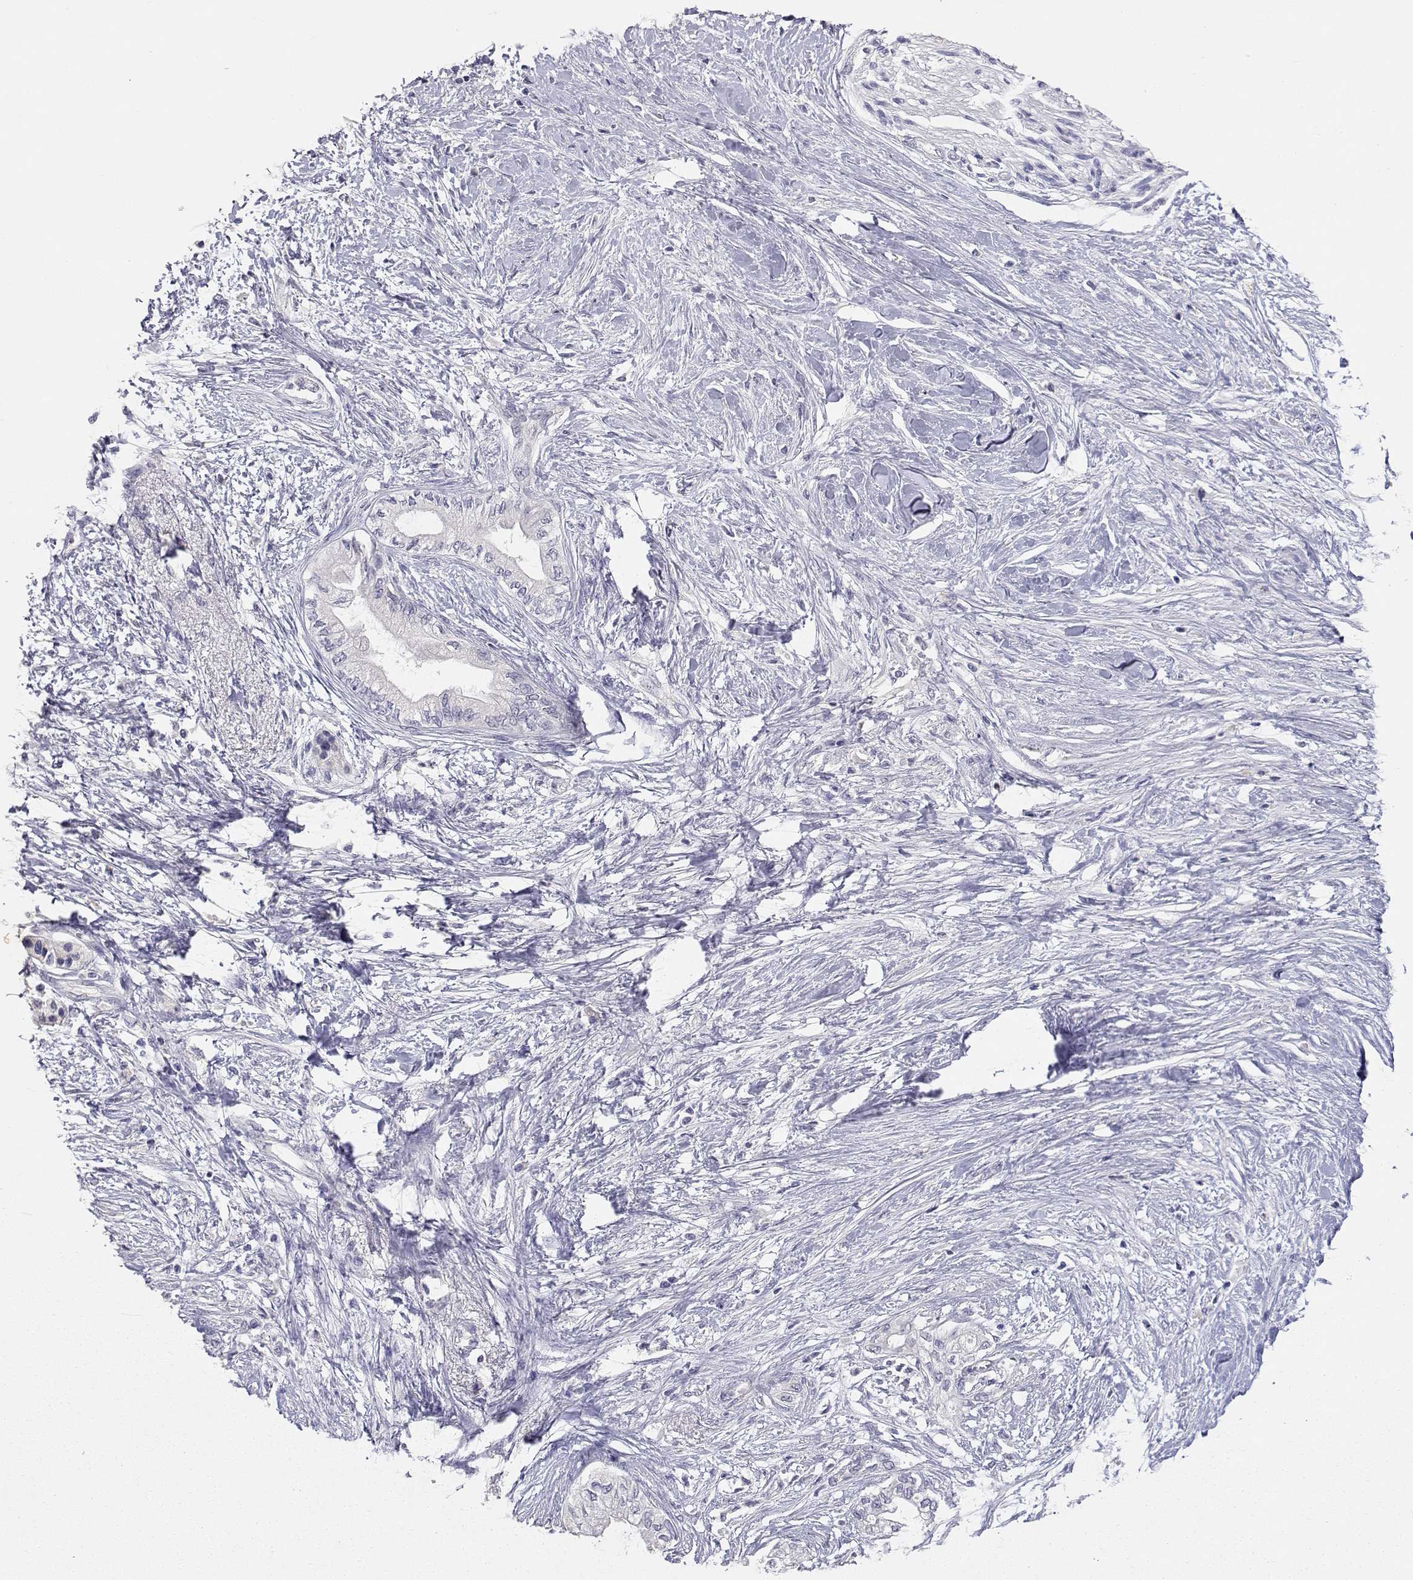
{"staining": {"intensity": "negative", "quantity": "none", "location": "none"}, "tissue": "pancreatic cancer", "cell_type": "Tumor cells", "image_type": "cancer", "snomed": [{"axis": "morphology", "description": "Normal tissue, NOS"}, {"axis": "morphology", "description": "Adenocarcinoma, NOS"}, {"axis": "topography", "description": "Pancreas"}, {"axis": "topography", "description": "Duodenum"}], "caption": "An image of human adenocarcinoma (pancreatic) is negative for staining in tumor cells. The staining is performed using DAB (3,3'-diaminobenzidine) brown chromogen with nuclei counter-stained in using hematoxylin.", "gene": "ADA", "patient": {"sex": "female", "age": 60}}